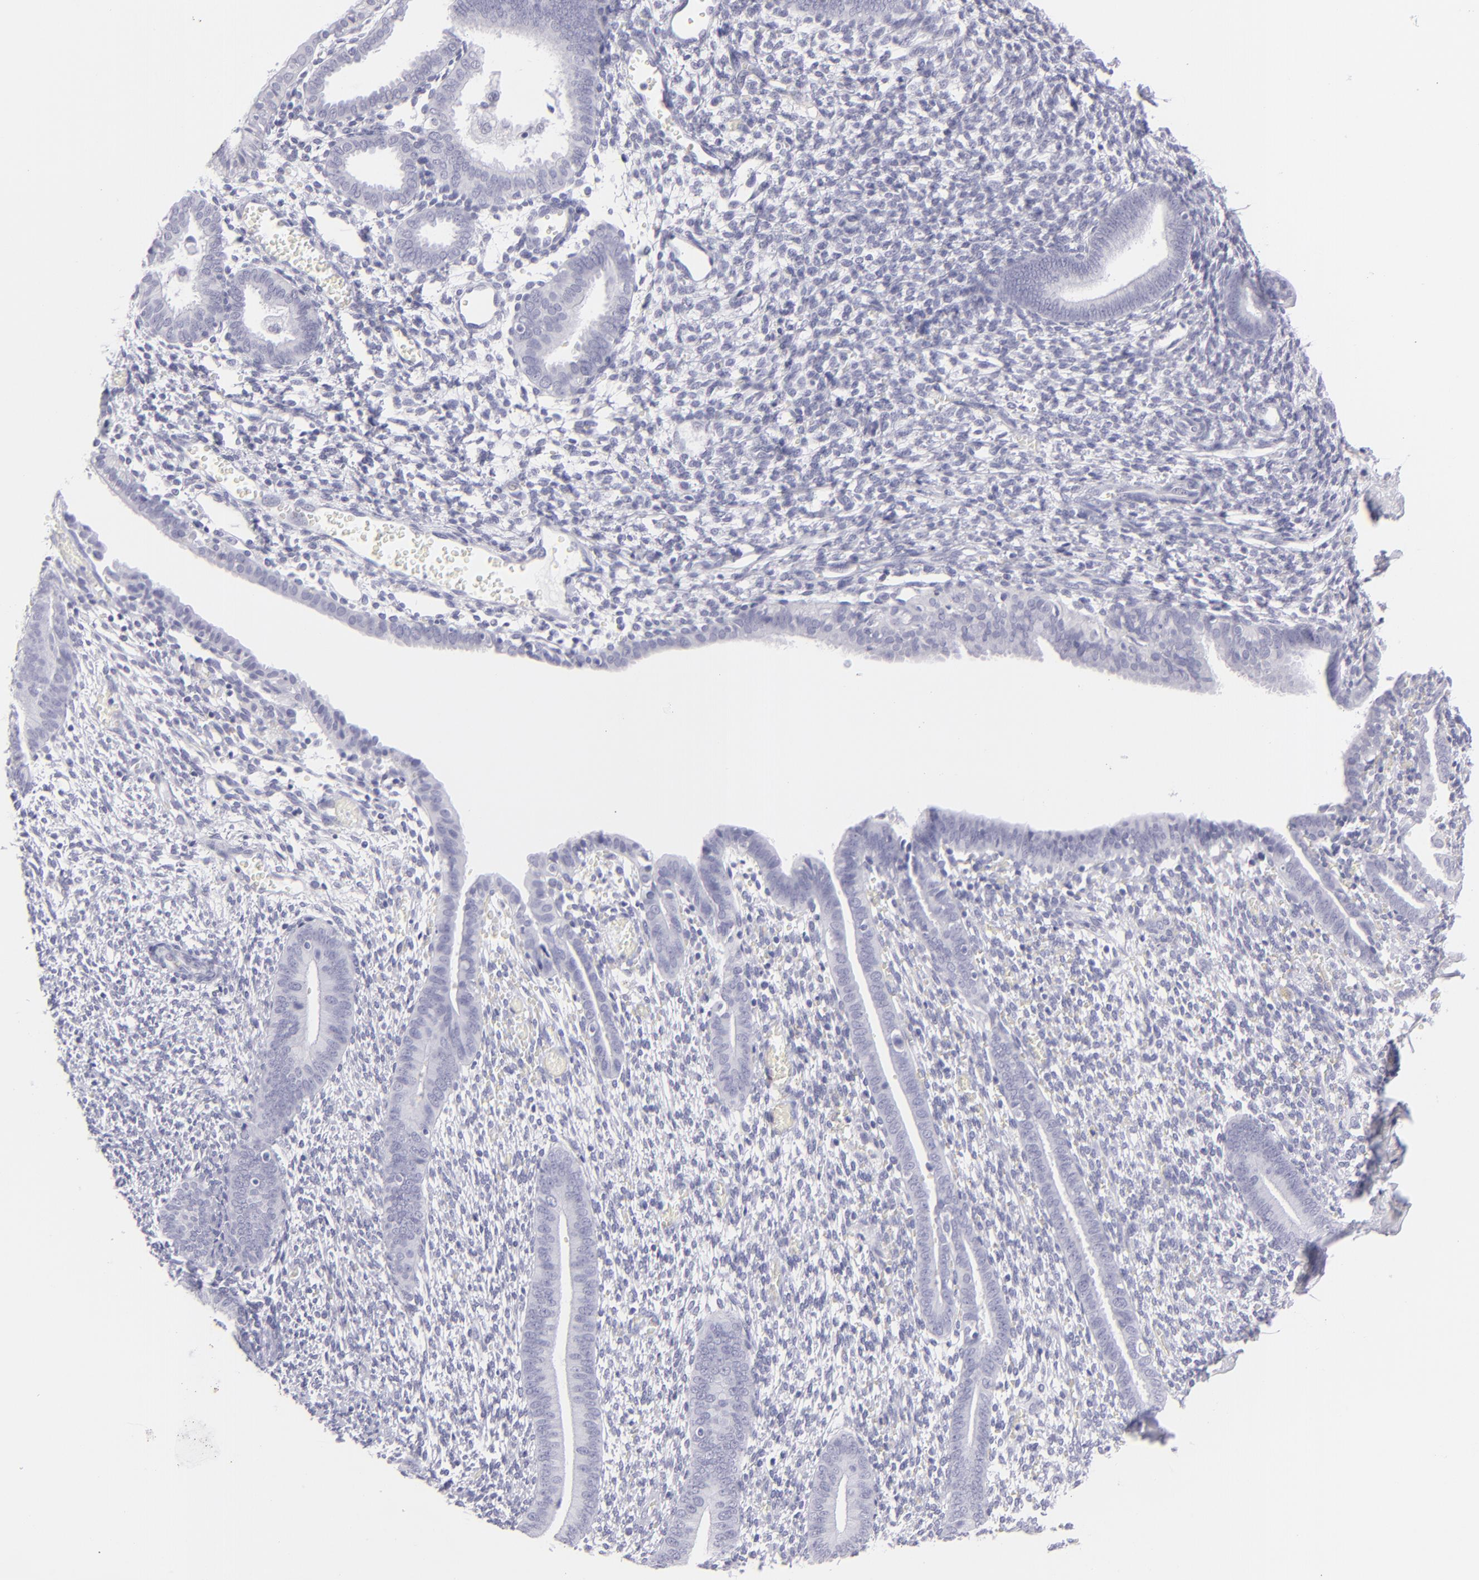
{"staining": {"intensity": "negative", "quantity": "none", "location": "none"}, "tissue": "endometrium", "cell_type": "Cells in endometrial stroma", "image_type": "normal", "snomed": [{"axis": "morphology", "description": "Normal tissue, NOS"}, {"axis": "topography", "description": "Smooth muscle"}, {"axis": "topography", "description": "Endometrium"}], "caption": "This image is of normal endometrium stained with IHC to label a protein in brown with the nuclei are counter-stained blue. There is no staining in cells in endometrial stroma. The staining was performed using DAB (3,3'-diaminobenzidine) to visualize the protein expression in brown, while the nuclei were stained in blue with hematoxylin (Magnification: 20x).", "gene": "FCER2", "patient": {"sex": "female", "age": 57}}